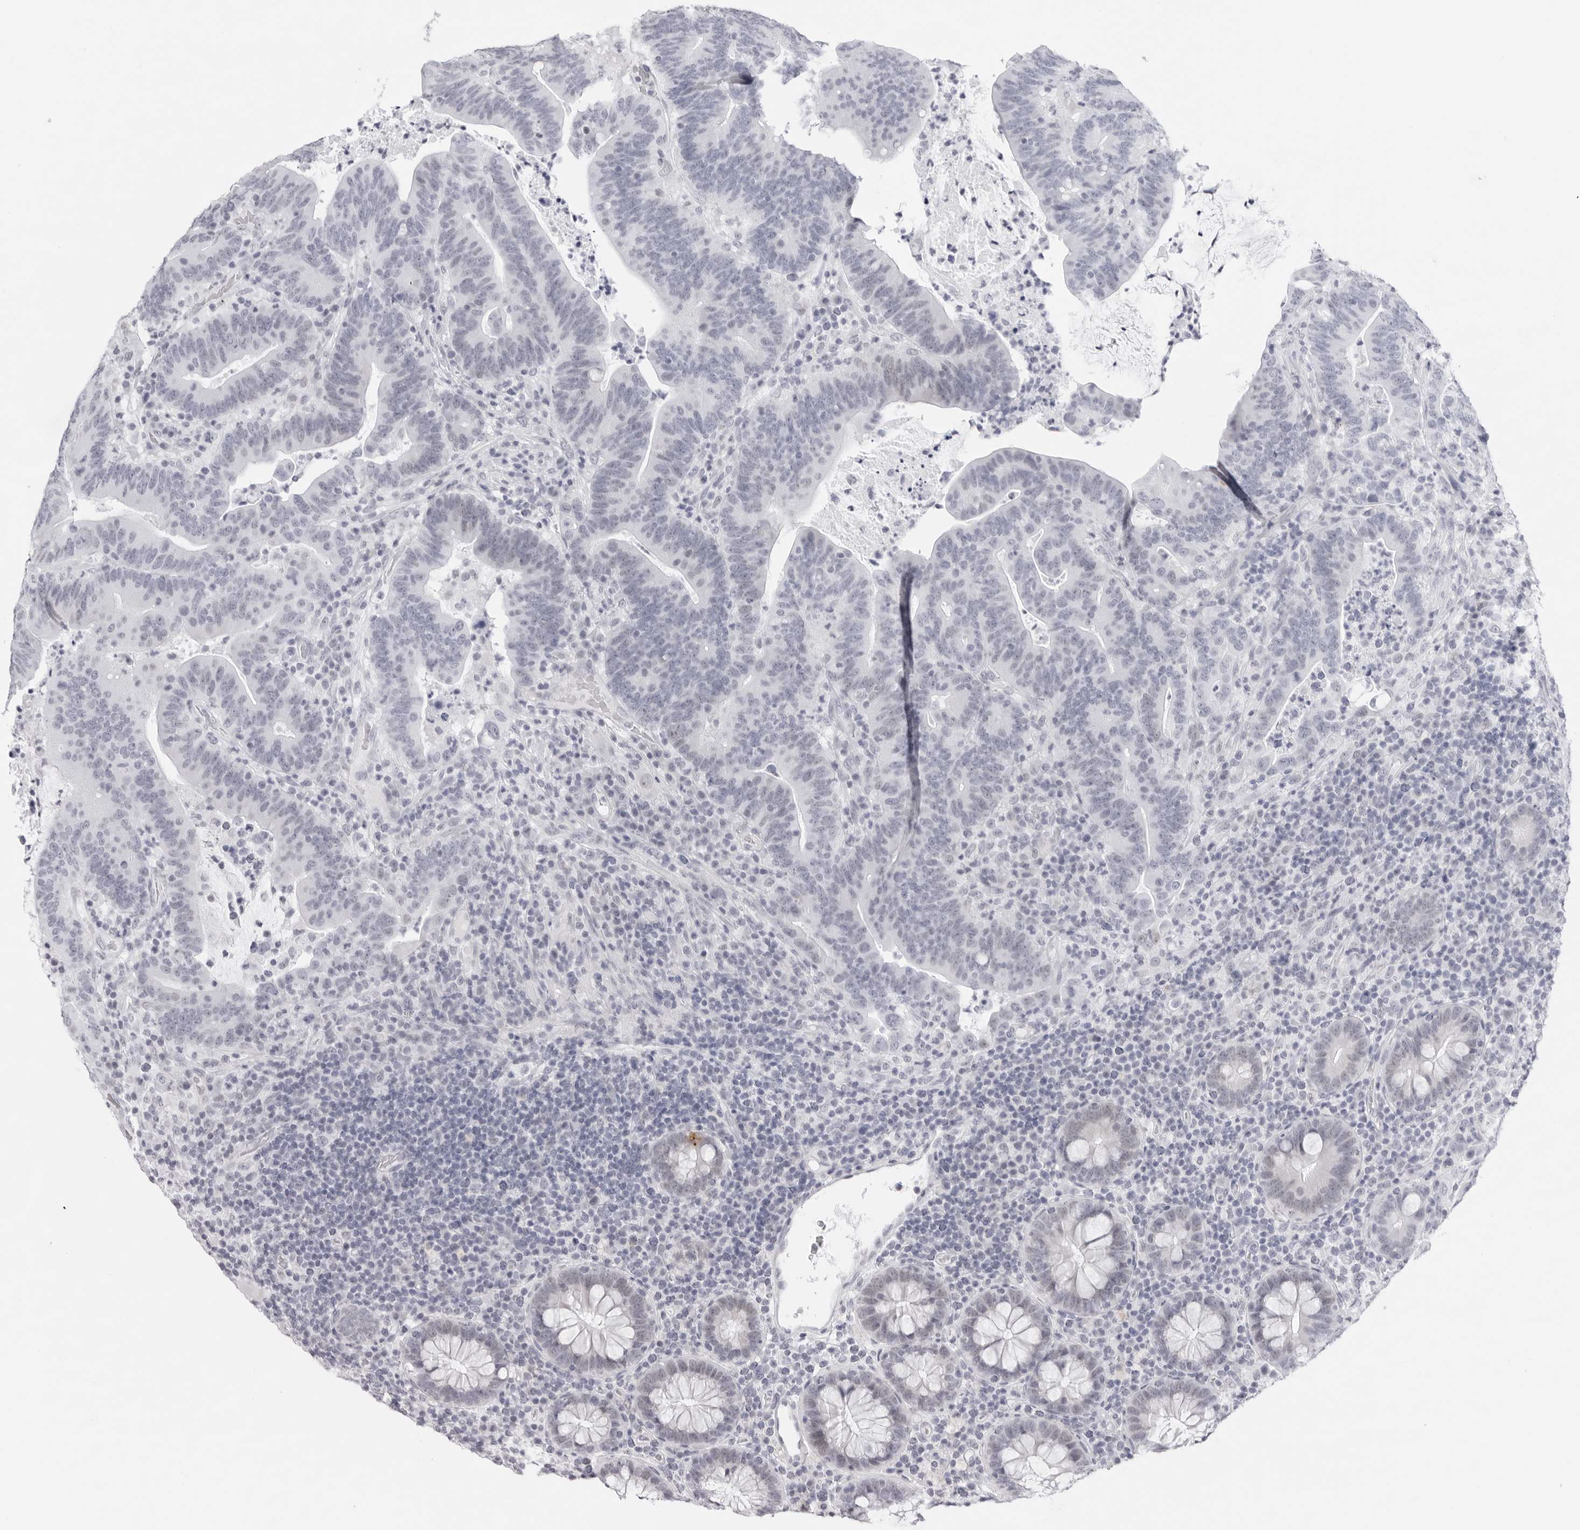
{"staining": {"intensity": "weak", "quantity": "<25%", "location": "nuclear"}, "tissue": "colorectal cancer", "cell_type": "Tumor cells", "image_type": "cancer", "snomed": [{"axis": "morphology", "description": "Adenocarcinoma, NOS"}, {"axis": "topography", "description": "Colon"}], "caption": "Protein analysis of colorectal cancer (adenocarcinoma) exhibits no significant positivity in tumor cells. The staining was performed using DAB to visualize the protein expression in brown, while the nuclei were stained in blue with hematoxylin (Magnification: 20x).", "gene": "KLK12", "patient": {"sex": "female", "age": 66}}